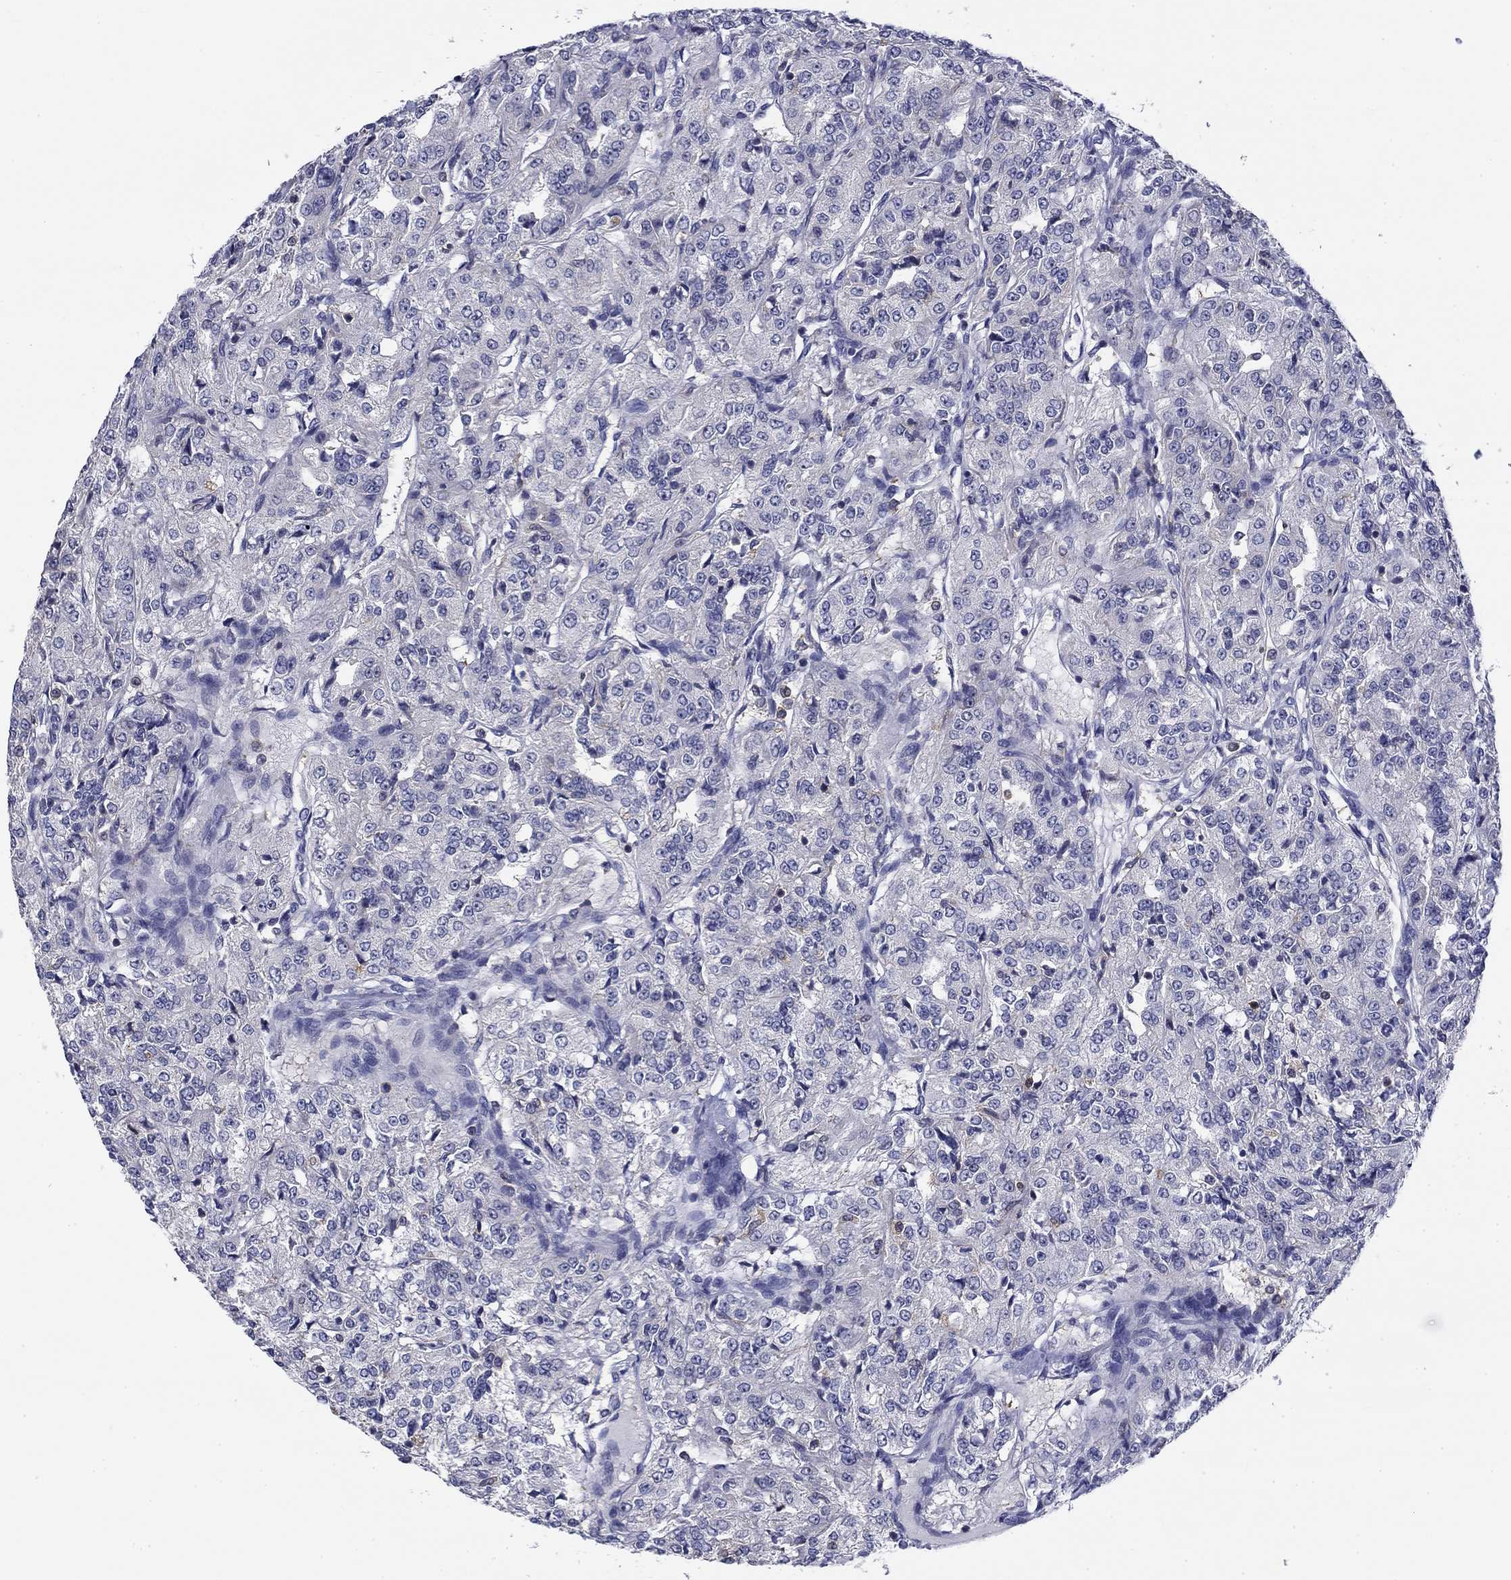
{"staining": {"intensity": "negative", "quantity": "none", "location": "none"}, "tissue": "renal cancer", "cell_type": "Tumor cells", "image_type": "cancer", "snomed": [{"axis": "morphology", "description": "Adenocarcinoma, NOS"}, {"axis": "topography", "description": "Kidney"}], "caption": "Immunohistochemistry histopathology image of neoplastic tissue: renal cancer (adenocarcinoma) stained with DAB (3,3'-diaminobenzidine) shows no significant protein positivity in tumor cells.", "gene": "POU2F2", "patient": {"sex": "female", "age": 63}}